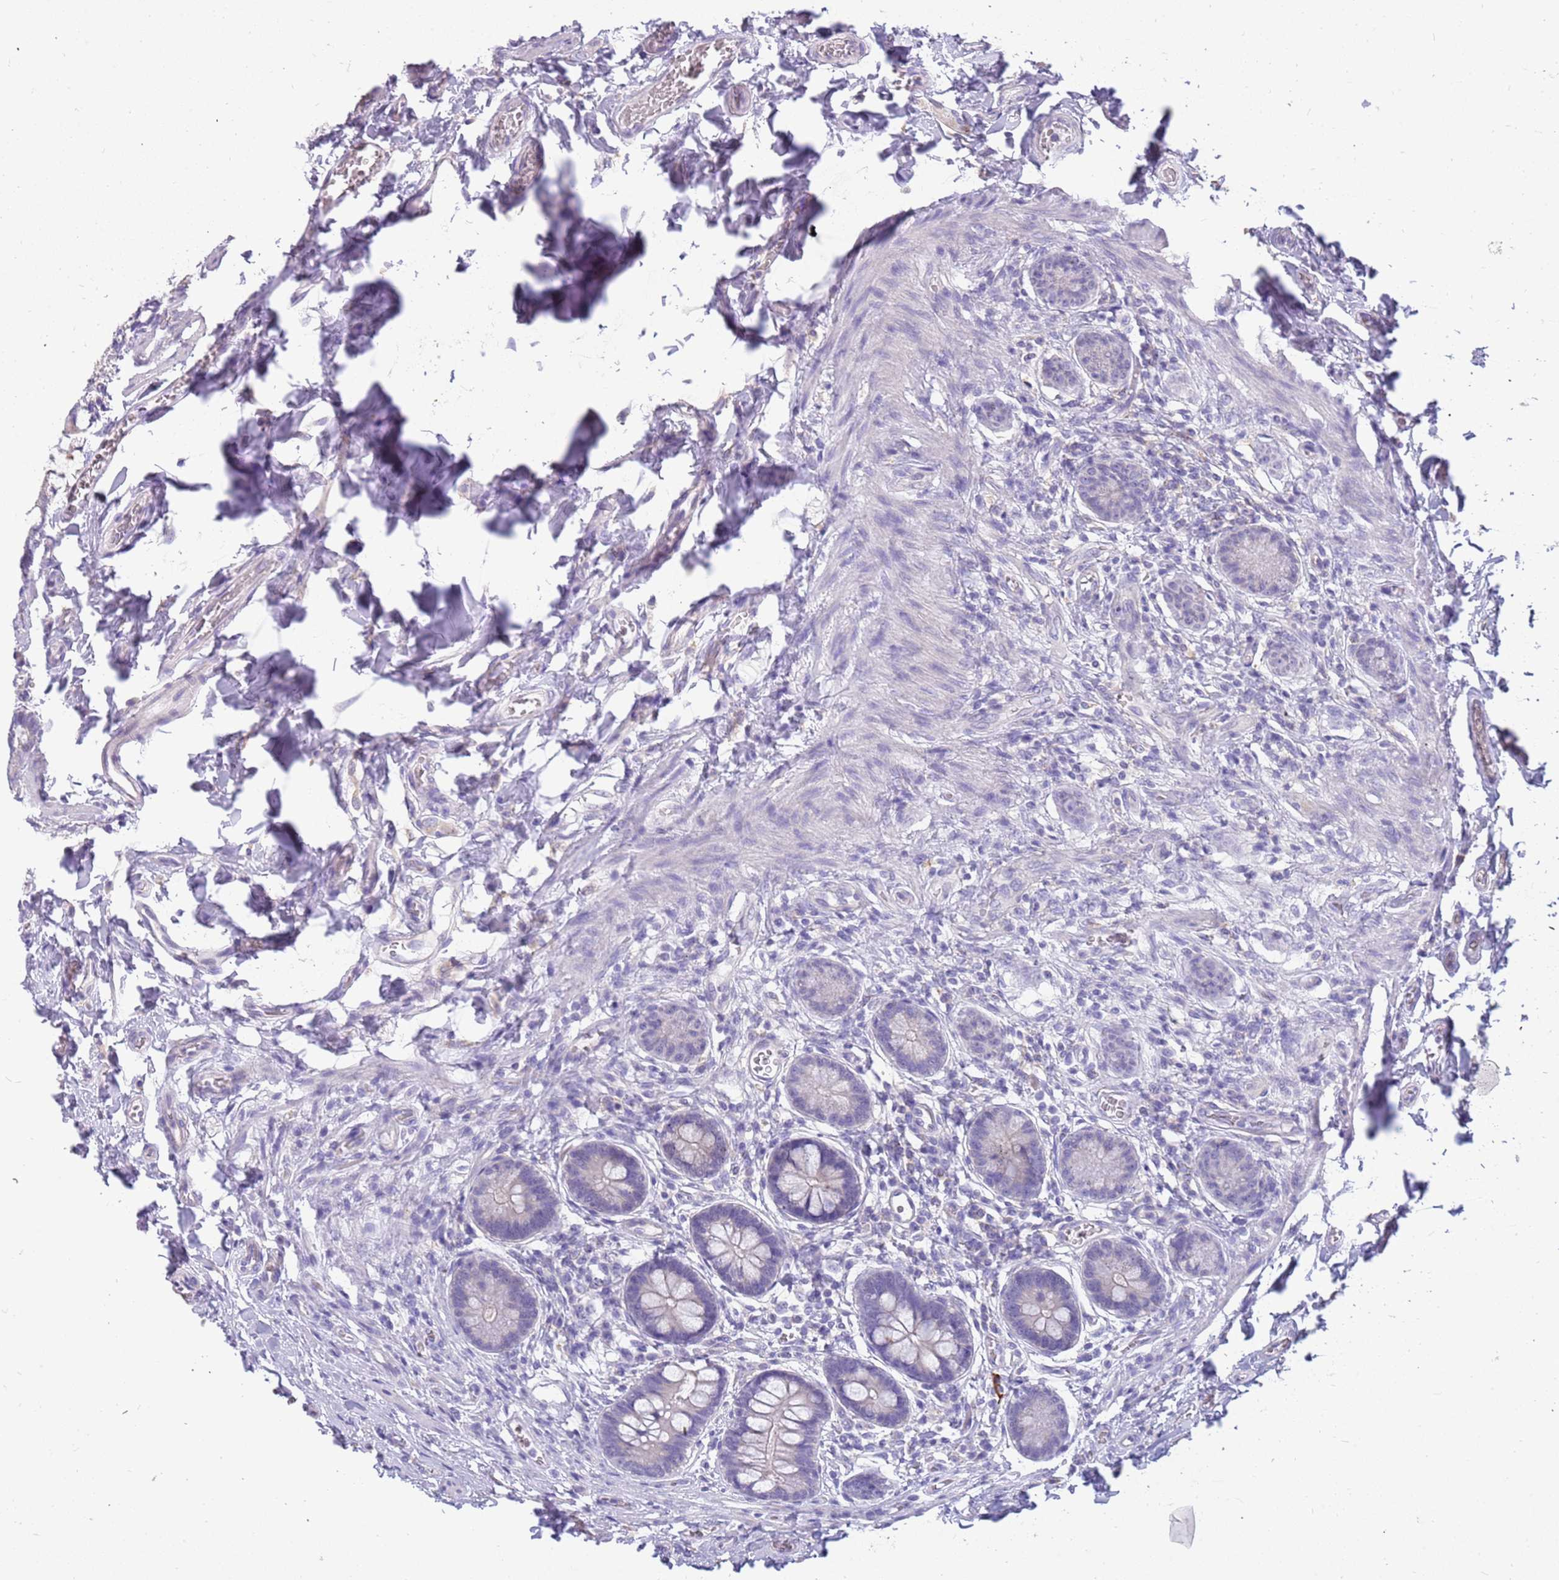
{"staining": {"intensity": "negative", "quantity": "none", "location": "none"}, "tissue": "small intestine", "cell_type": "Glandular cells", "image_type": "normal", "snomed": [{"axis": "morphology", "description": "Normal tissue, NOS"}, {"axis": "topography", "description": "Small intestine"}], "caption": "A high-resolution photomicrograph shows immunohistochemistry (IHC) staining of normal small intestine, which shows no significant expression in glandular cells. (DAB immunohistochemistry (IHC) visualized using brightfield microscopy, high magnification).", "gene": "RHCG", "patient": {"sex": "male", "age": 52}}